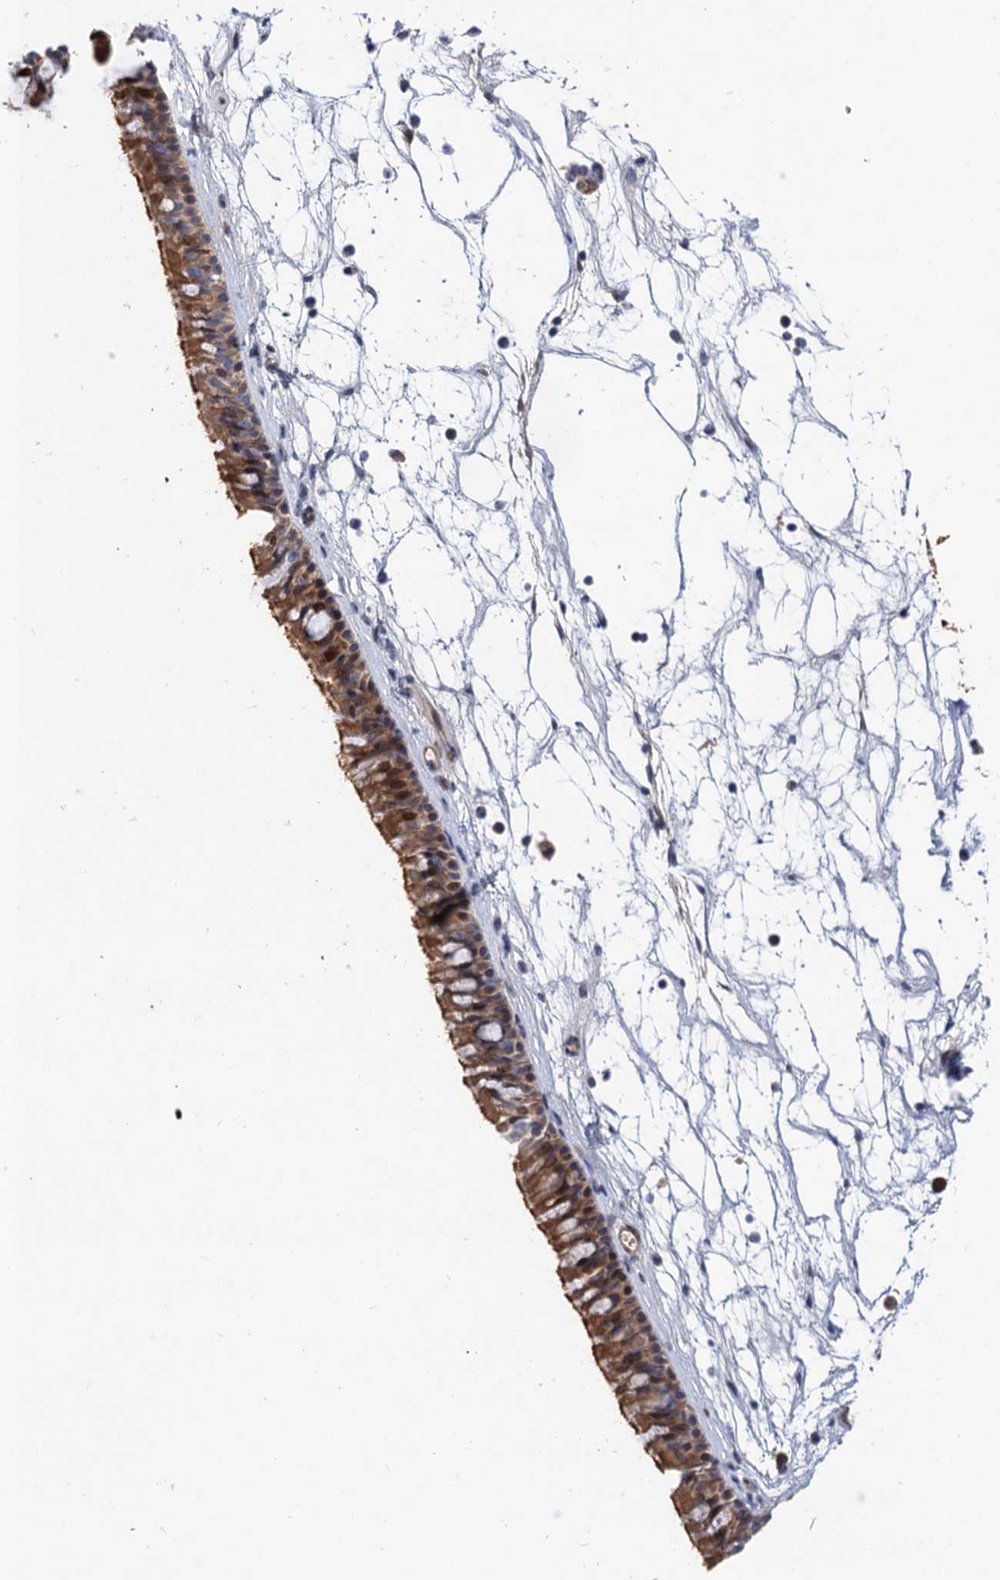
{"staining": {"intensity": "moderate", "quantity": ">75%", "location": "cytoplasmic/membranous,nuclear"}, "tissue": "nasopharynx", "cell_type": "Respiratory epithelial cells", "image_type": "normal", "snomed": [{"axis": "morphology", "description": "Normal tissue, NOS"}, {"axis": "topography", "description": "Nasopharynx"}], "caption": "Immunohistochemical staining of benign nasopharynx exhibits >75% levels of moderate cytoplasmic/membranous,nuclear protein staining in approximately >75% of respiratory epithelial cells. (DAB = brown stain, brightfield microscopy at high magnification).", "gene": "NEK8", "patient": {"sex": "male", "age": 64}}